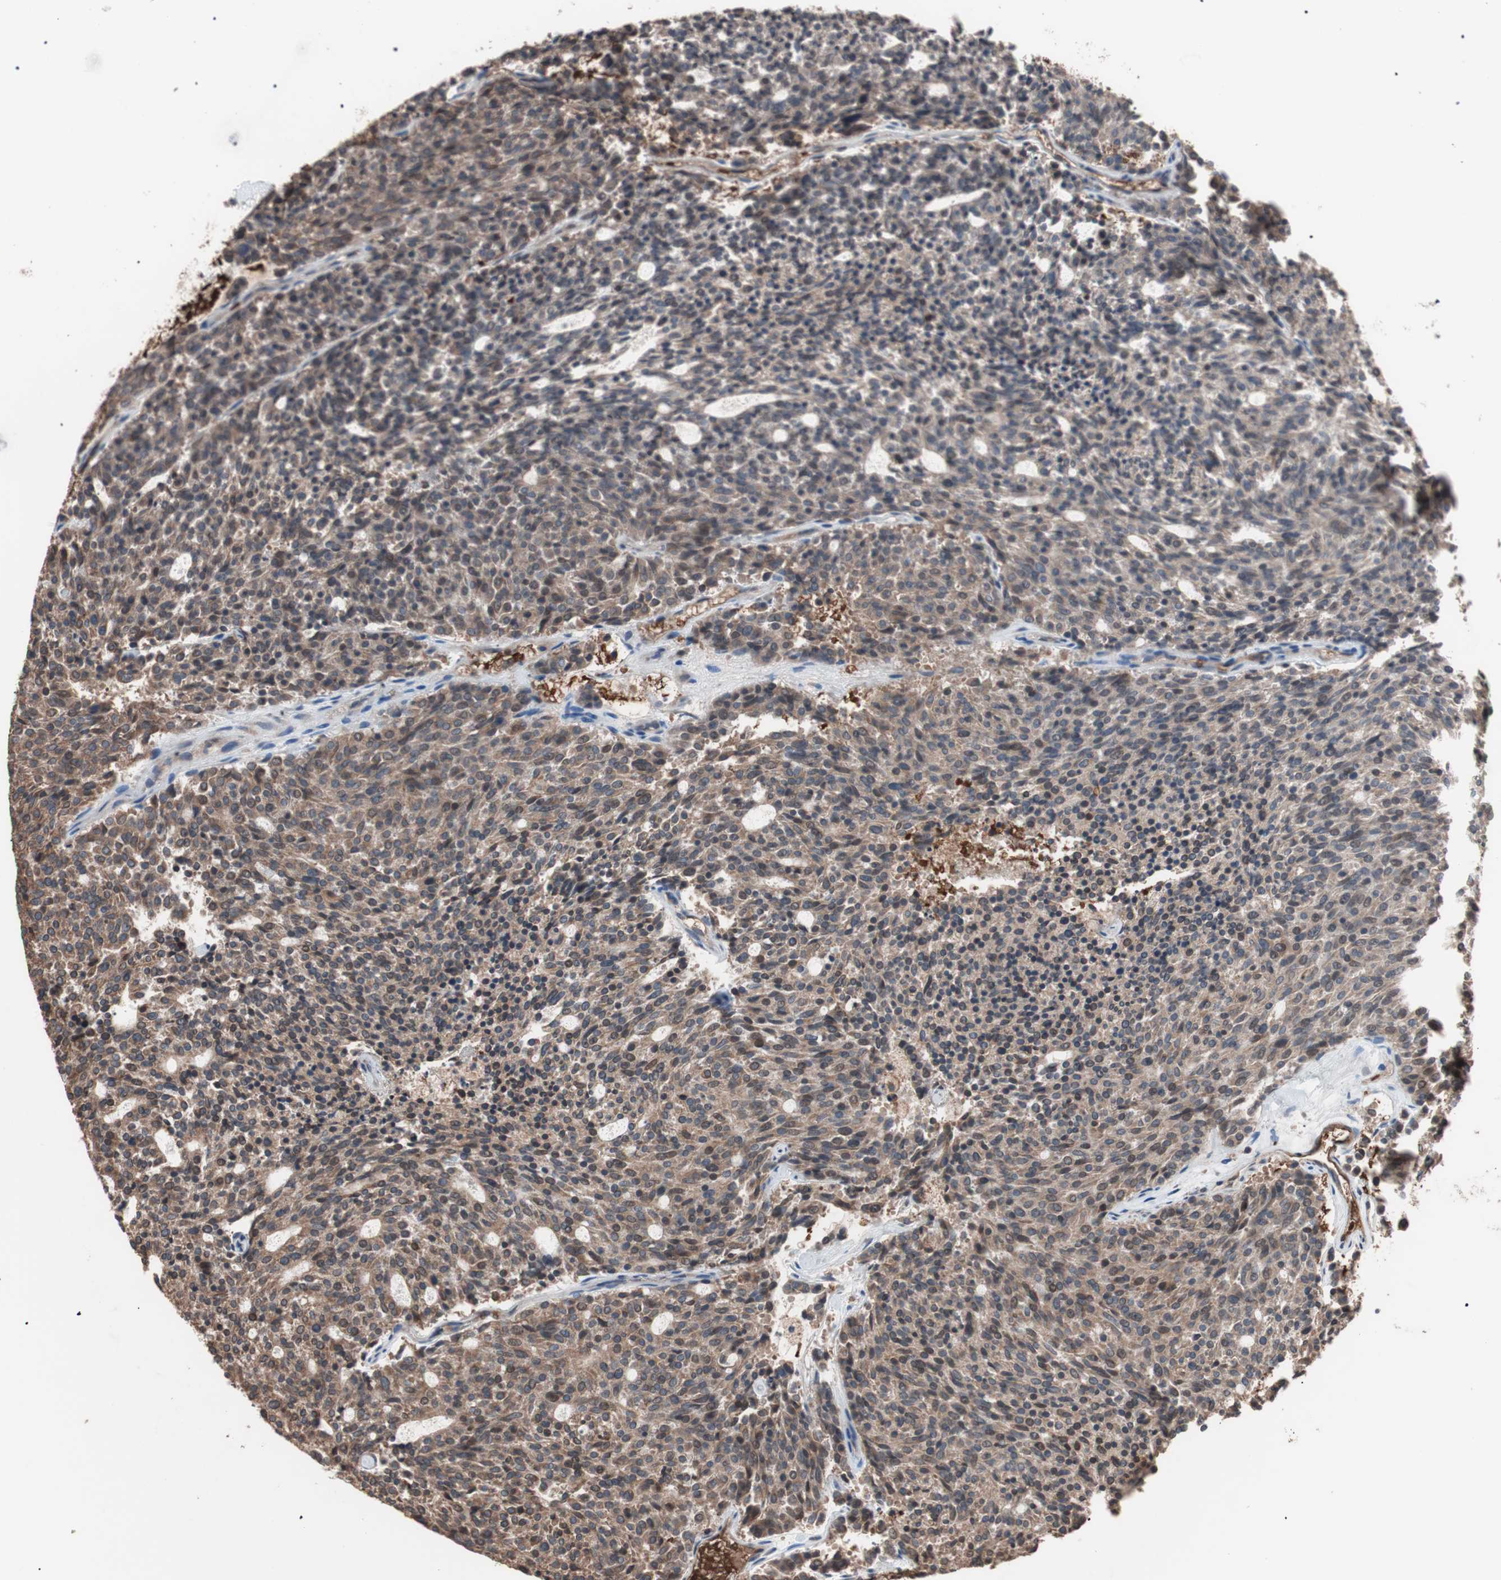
{"staining": {"intensity": "moderate", "quantity": ">75%", "location": "cytoplasmic/membranous"}, "tissue": "carcinoid", "cell_type": "Tumor cells", "image_type": "cancer", "snomed": [{"axis": "morphology", "description": "Carcinoid, malignant, NOS"}, {"axis": "topography", "description": "Pancreas"}], "caption": "Protein staining of malignant carcinoid tissue shows moderate cytoplasmic/membranous expression in about >75% of tumor cells.", "gene": "GLYCTK", "patient": {"sex": "female", "age": 54}}